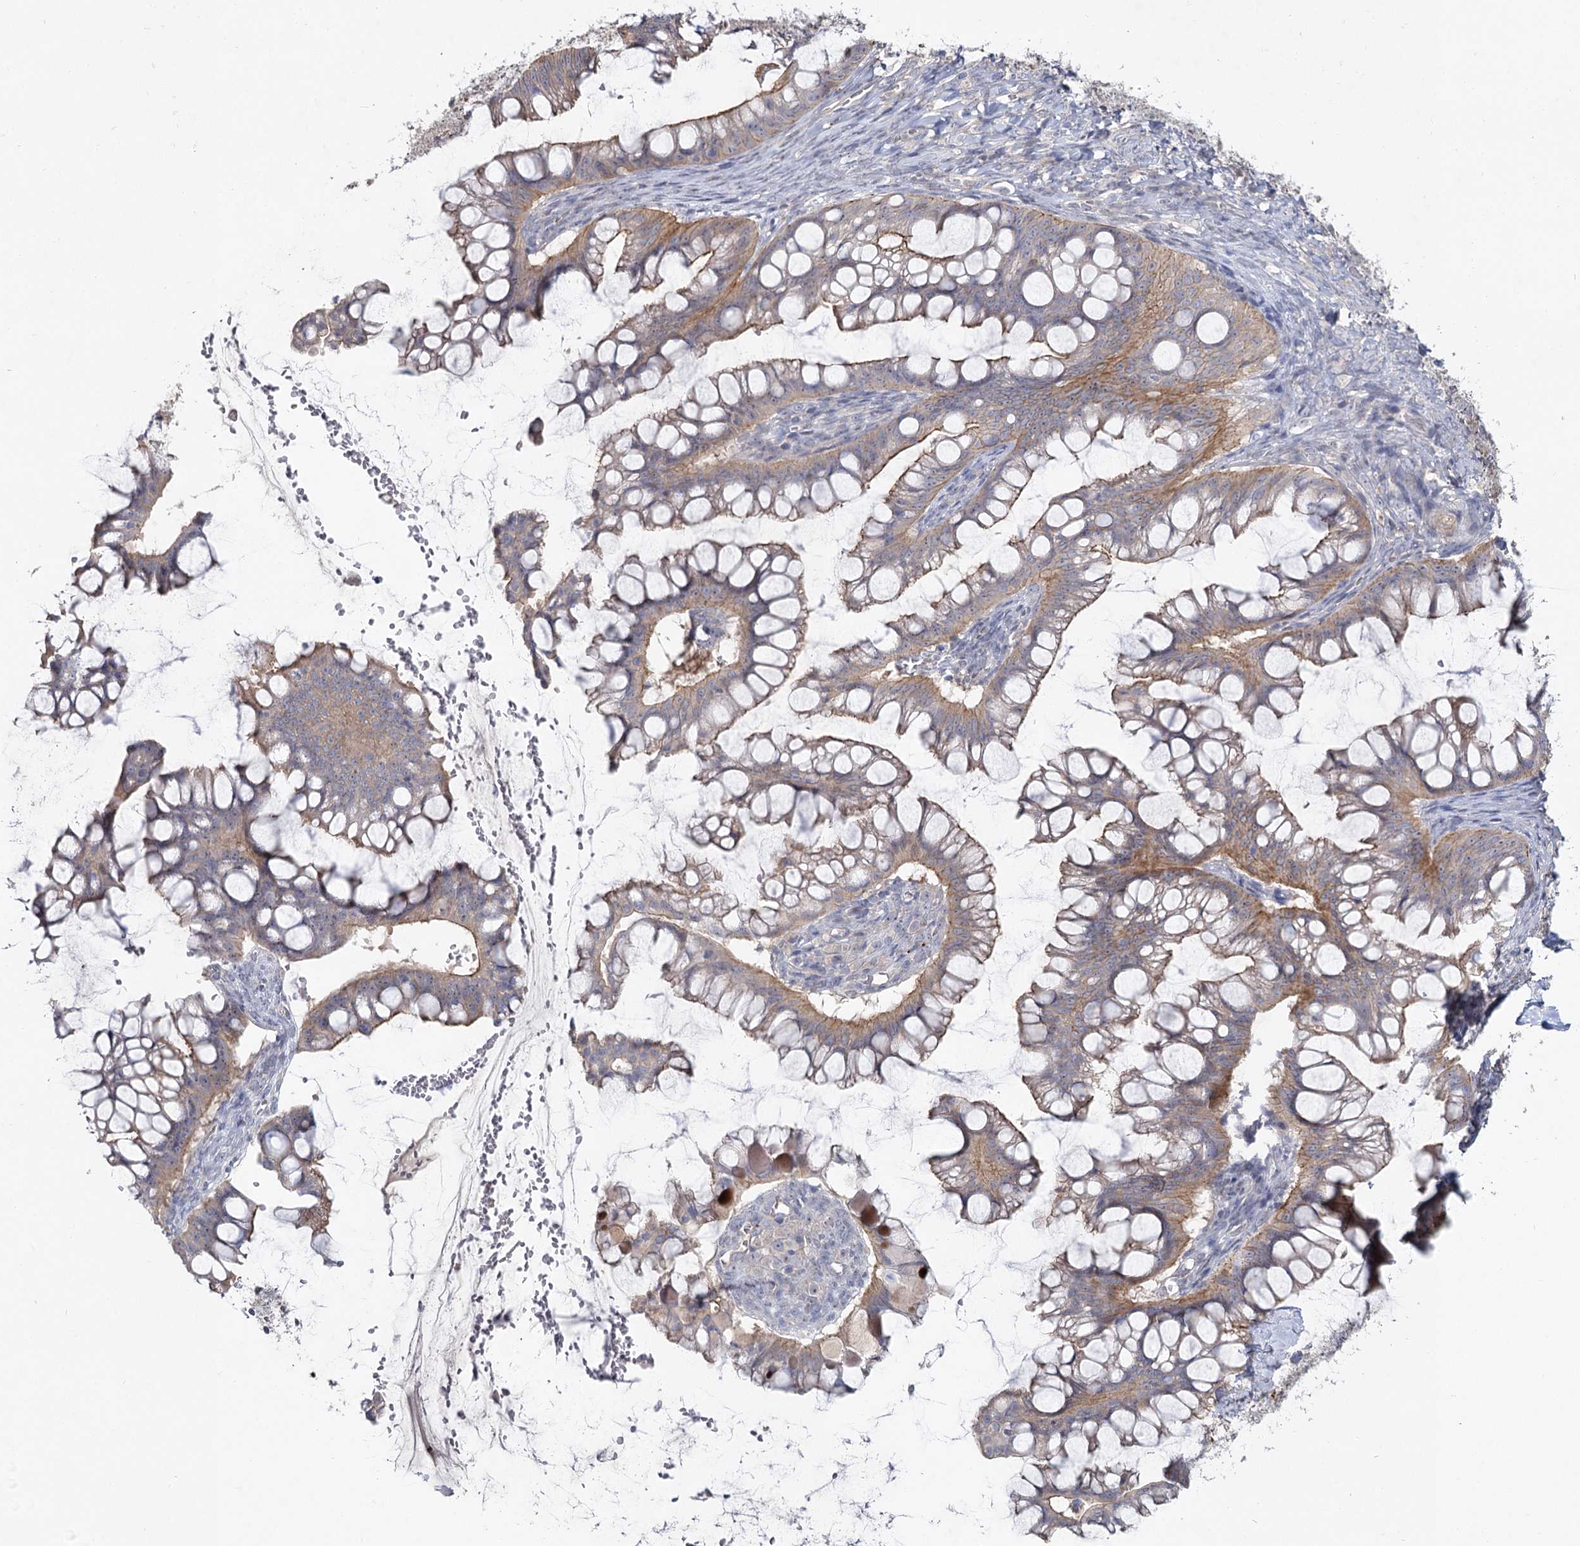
{"staining": {"intensity": "weak", "quantity": "25%-75%", "location": "cytoplasmic/membranous"}, "tissue": "ovarian cancer", "cell_type": "Tumor cells", "image_type": "cancer", "snomed": [{"axis": "morphology", "description": "Cystadenocarcinoma, mucinous, NOS"}, {"axis": "topography", "description": "Ovary"}], "caption": "Immunohistochemical staining of human ovarian cancer (mucinous cystadenocarcinoma) reveals low levels of weak cytoplasmic/membranous staining in approximately 25%-75% of tumor cells. (DAB (3,3'-diaminobenzidine) = brown stain, brightfield microscopy at high magnification).", "gene": "ANGPTL5", "patient": {"sex": "female", "age": 73}}